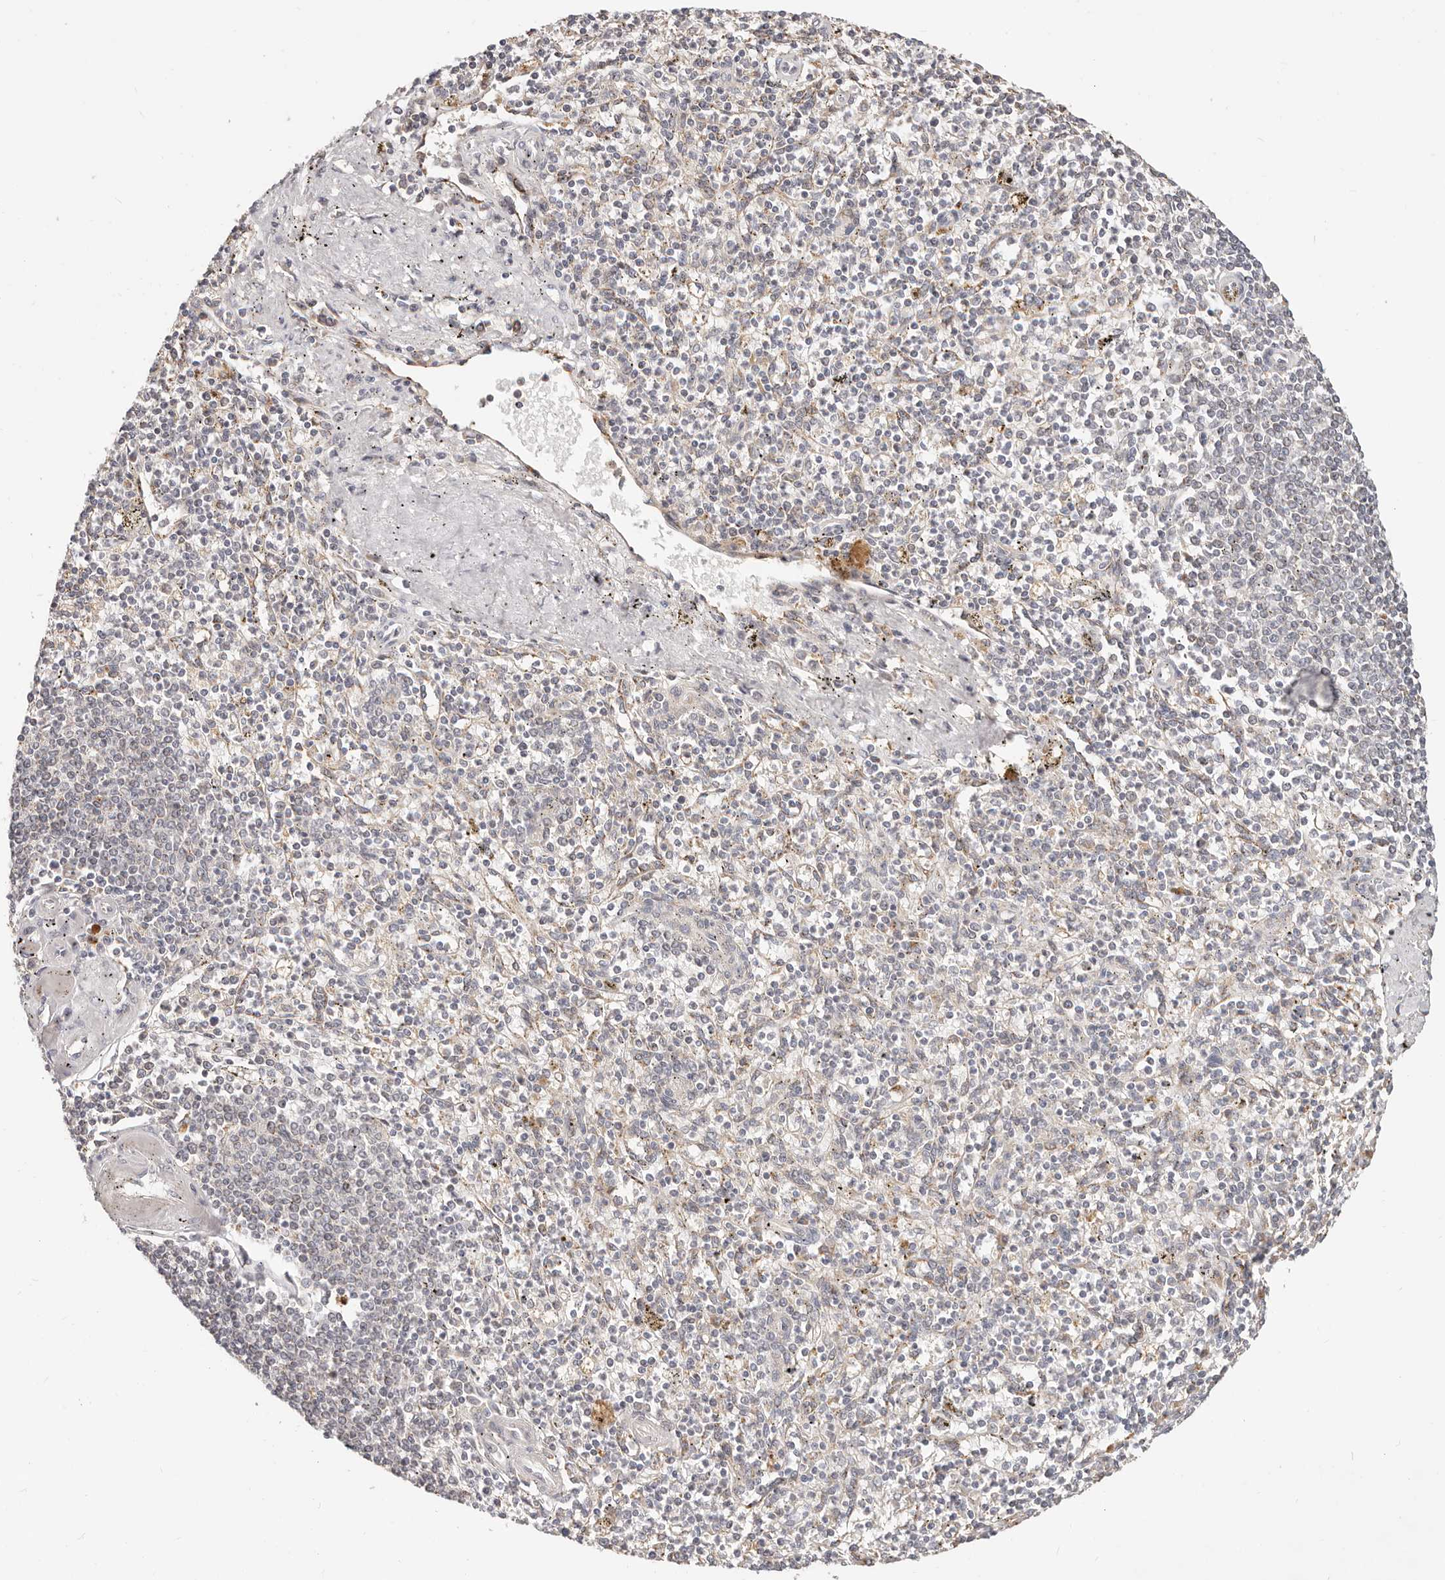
{"staining": {"intensity": "negative", "quantity": "none", "location": "none"}, "tissue": "spleen", "cell_type": "Cells in red pulp", "image_type": "normal", "snomed": [{"axis": "morphology", "description": "Normal tissue, NOS"}, {"axis": "topography", "description": "Spleen"}], "caption": "The image shows no staining of cells in red pulp in normal spleen.", "gene": "ZRANB1", "patient": {"sex": "male", "age": 72}}